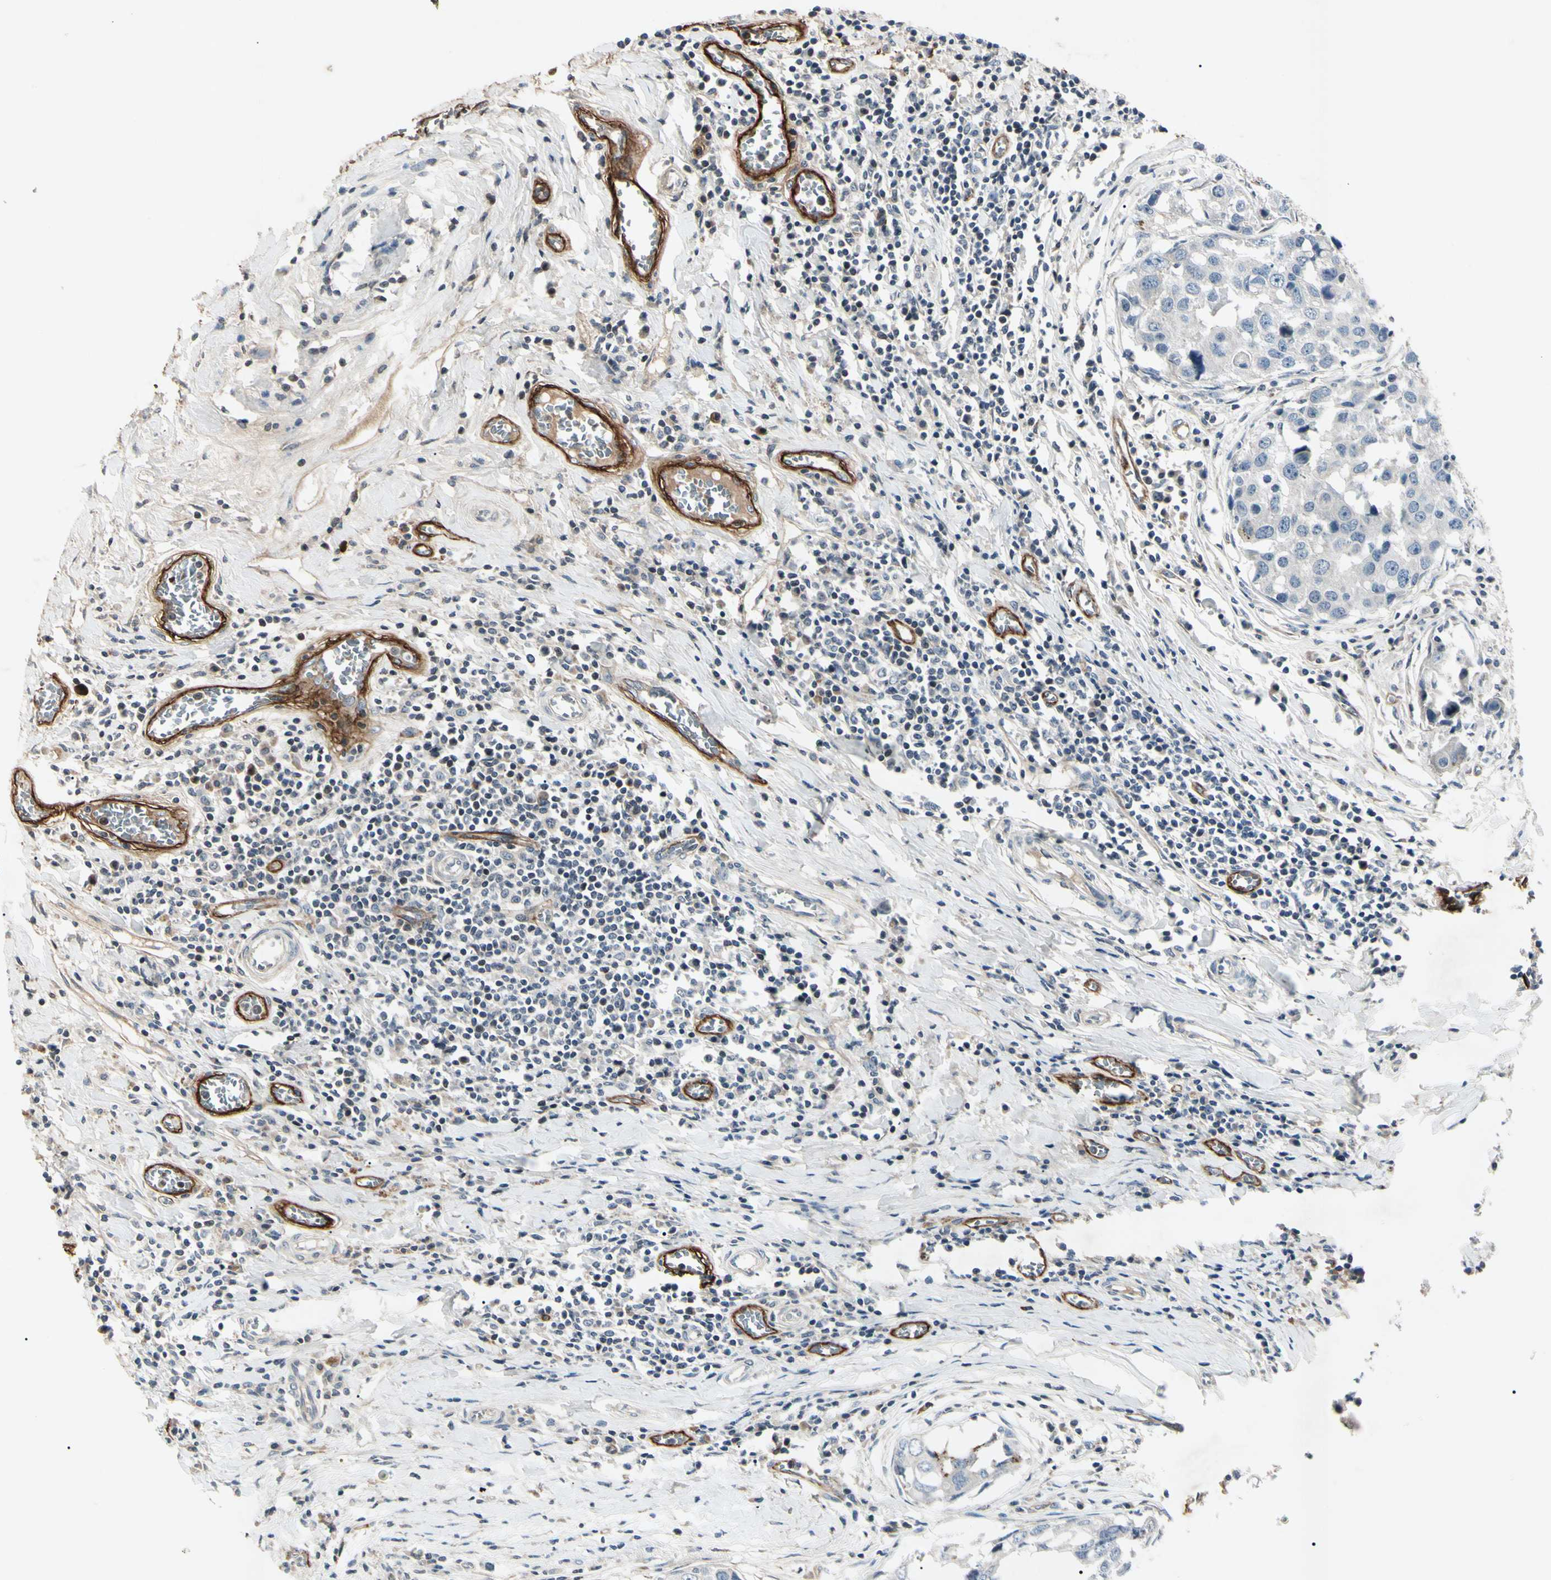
{"staining": {"intensity": "negative", "quantity": "none", "location": "none"}, "tissue": "breast cancer", "cell_type": "Tumor cells", "image_type": "cancer", "snomed": [{"axis": "morphology", "description": "Duct carcinoma"}, {"axis": "topography", "description": "Breast"}], "caption": "Photomicrograph shows no protein staining in tumor cells of infiltrating ductal carcinoma (breast) tissue.", "gene": "AEBP1", "patient": {"sex": "female", "age": 27}}